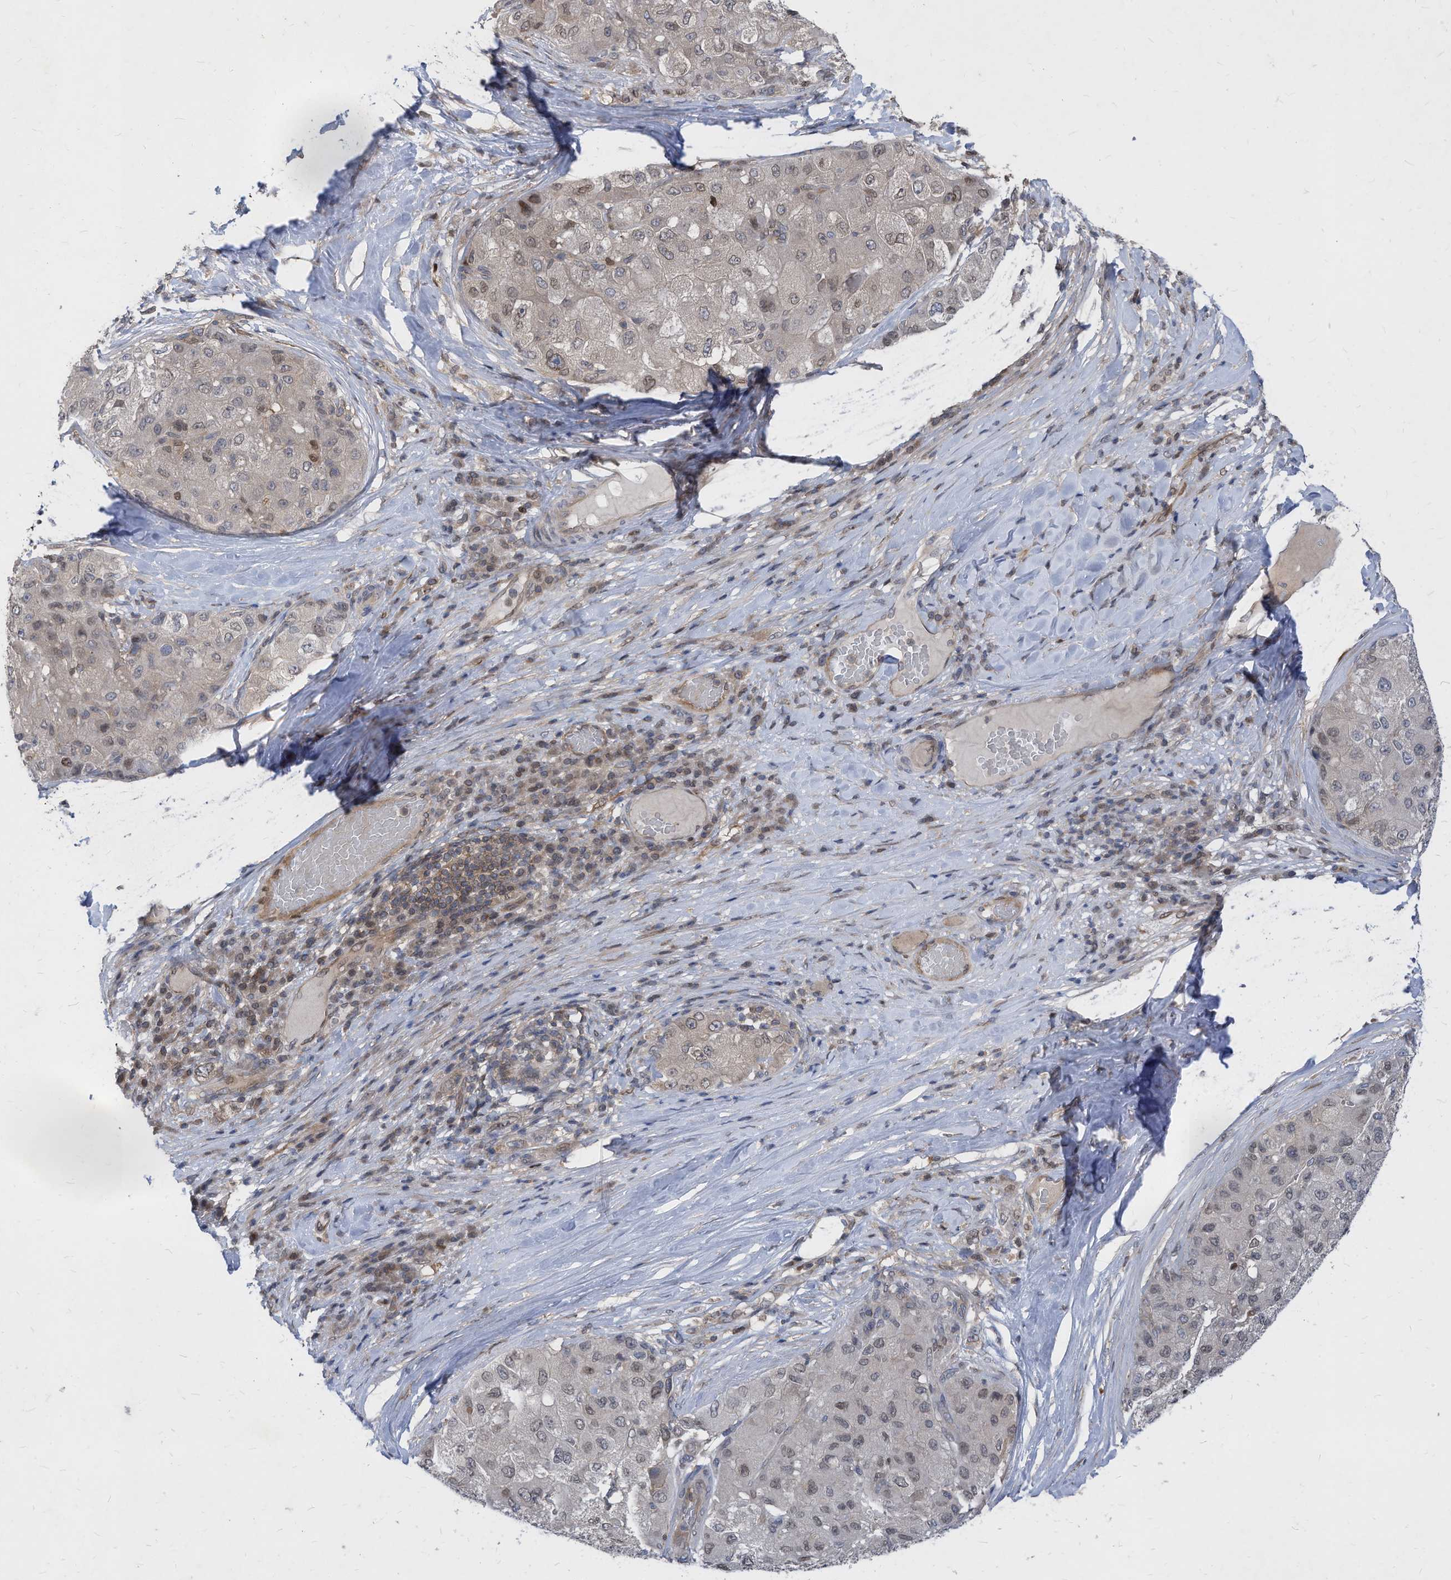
{"staining": {"intensity": "weak", "quantity": "<25%", "location": "cytoplasmic/membranous,nuclear"}, "tissue": "liver cancer", "cell_type": "Tumor cells", "image_type": "cancer", "snomed": [{"axis": "morphology", "description": "Carcinoma, Hepatocellular, NOS"}, {"axis": "topography", "description": "Liver"}], "caption": "Immunohistochemistry (IHC) micrograph of liver hepatocellular carcinoma stained for a protein (brown), which exhibits no staining in tumor cells. (DAB (3,3'-diaminobenzidine) immunohistochemistry with hematoxylin counter stain).", "gene": "KPNB1", "patient": {"sex": "male", "age": 80}}